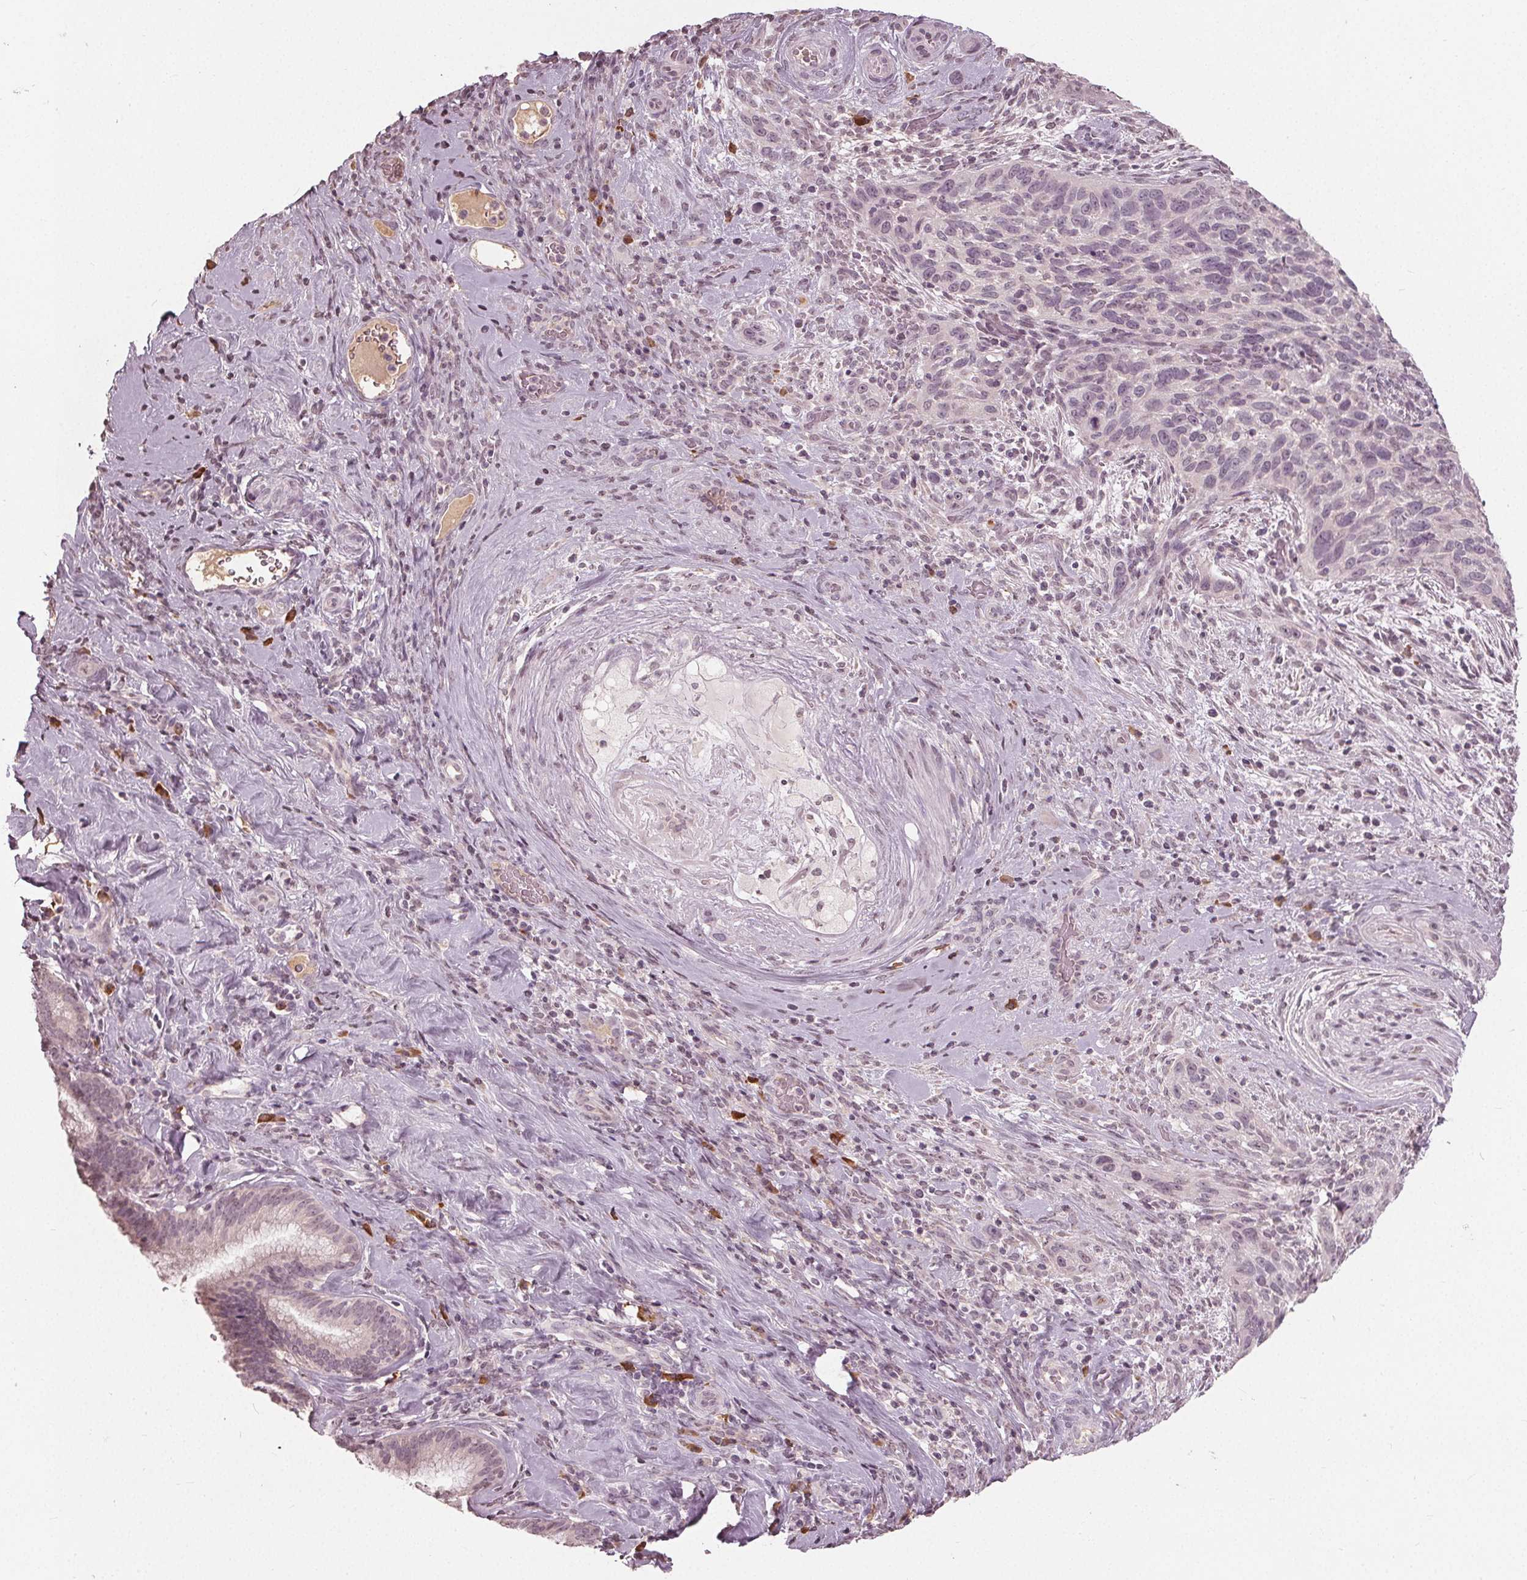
{"staining": {"intensity": "negative", "quantity": "none", "location": "none"}, "tissue": "cervical cancer", "cell_type": "Tumor cells", "image_type": "cancer", "snomed": [{"axis": "morphology", "description": "Squamous cell carcinoma, NOS"}, {"axis": "topography", "description": "Cervix"}], "caption": "The micrograph exhibits no significant staining in tumor cells of cervical squamous cell carcinoma.", "gene": "CXCL16", "patient": {"sex": "female", "age": 51}}